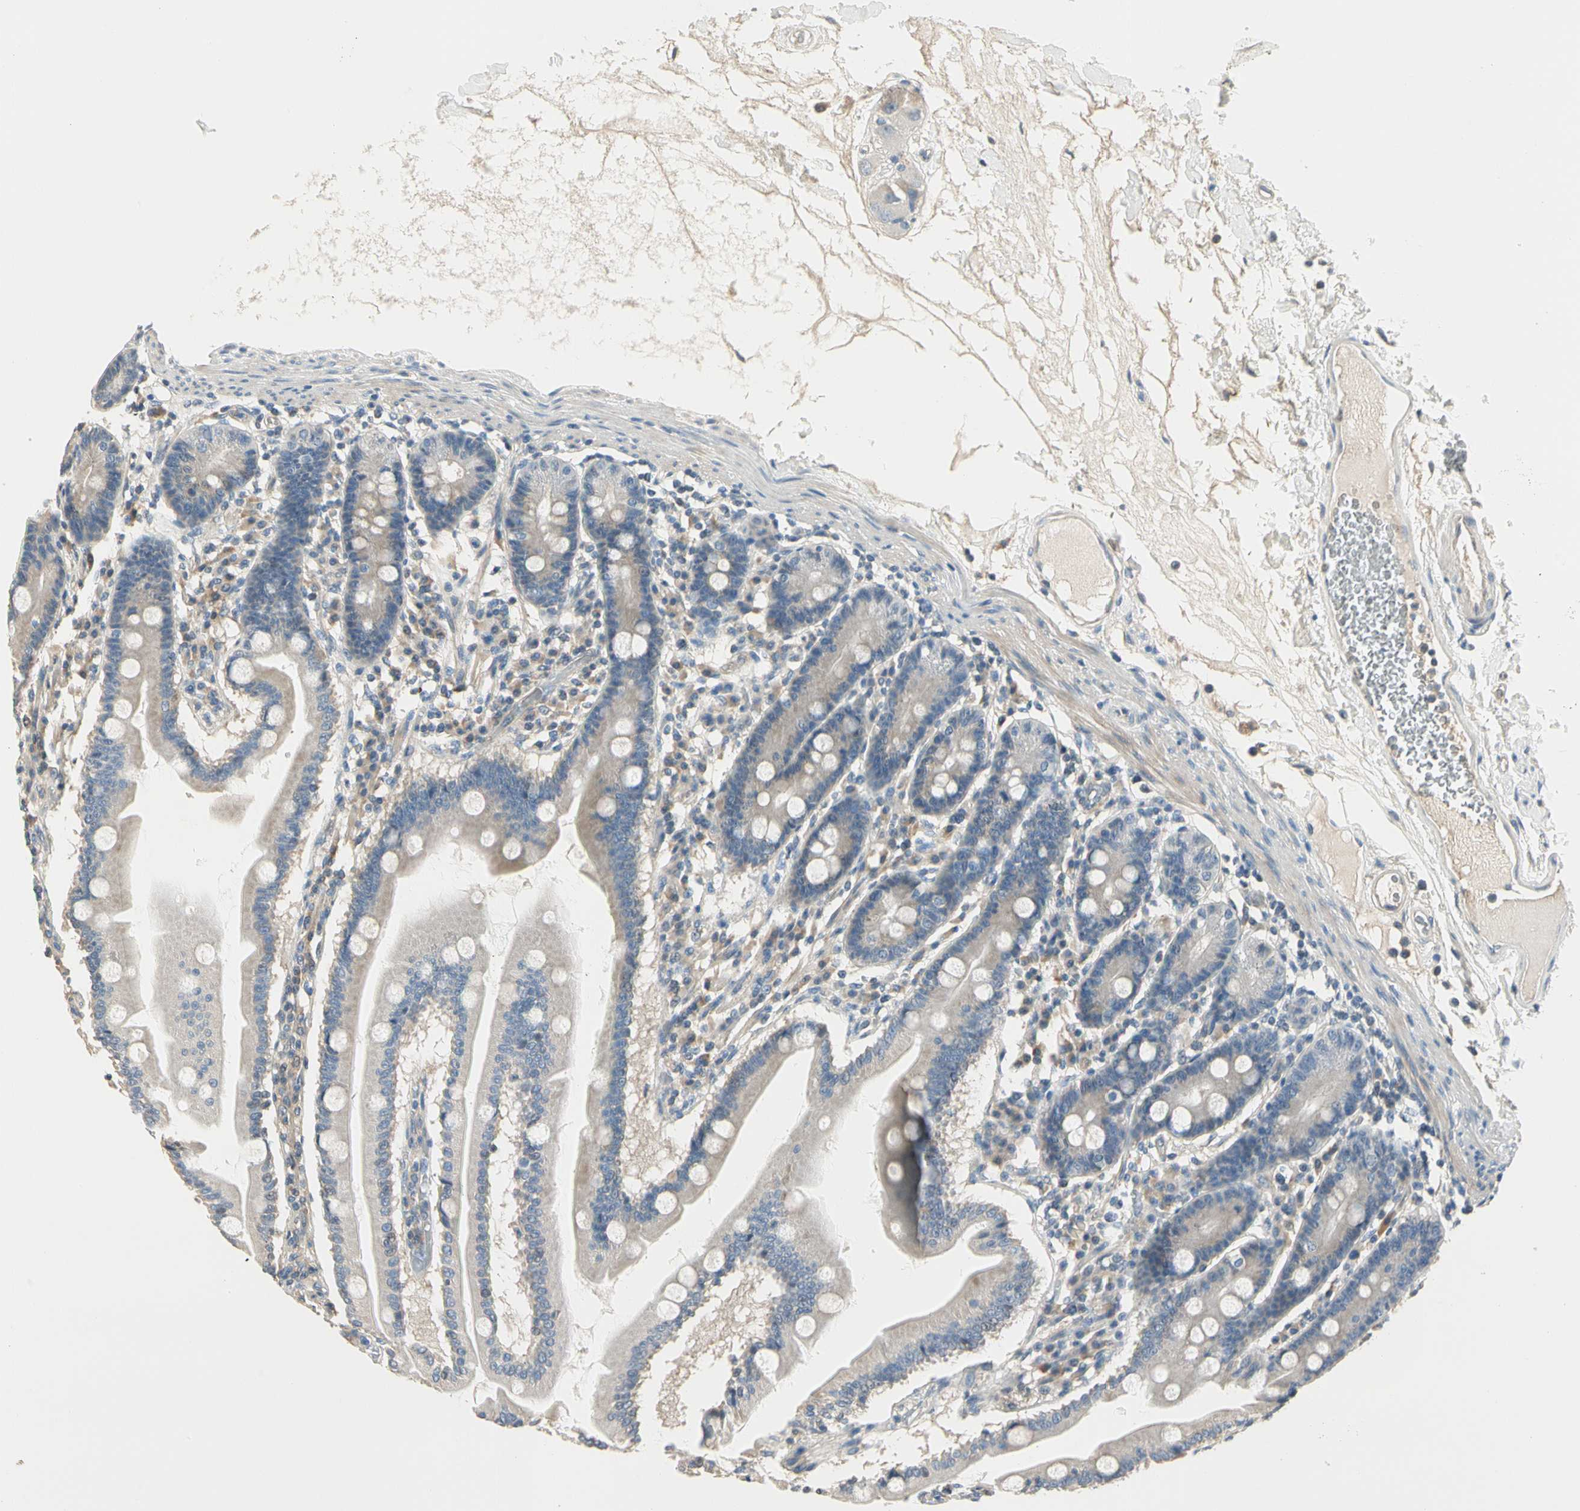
{"staining": {"intensity": "weak", "quantity": ">75%", "location": "cytoplasmic/membranous"}, "tissue": "duodenum", "cell_type": "Glandular cells", "image_type": "normal", "snomed": [{"axis": "morphology", "description": "Normal tissue, NOS"}, {"axis": "topography", "description": "Duodenum"}], "caption": "Immunohistochemical staining of unremarkable human duodenum reveals low levels of weak cytoplasmic/membranous staining in approximately >75% of glandular cells. (brown staining indicates protein expression, while blue staining denotes nuclei).", "gene": "GPR153", "patient": {"sex": "female", "age": 64}}